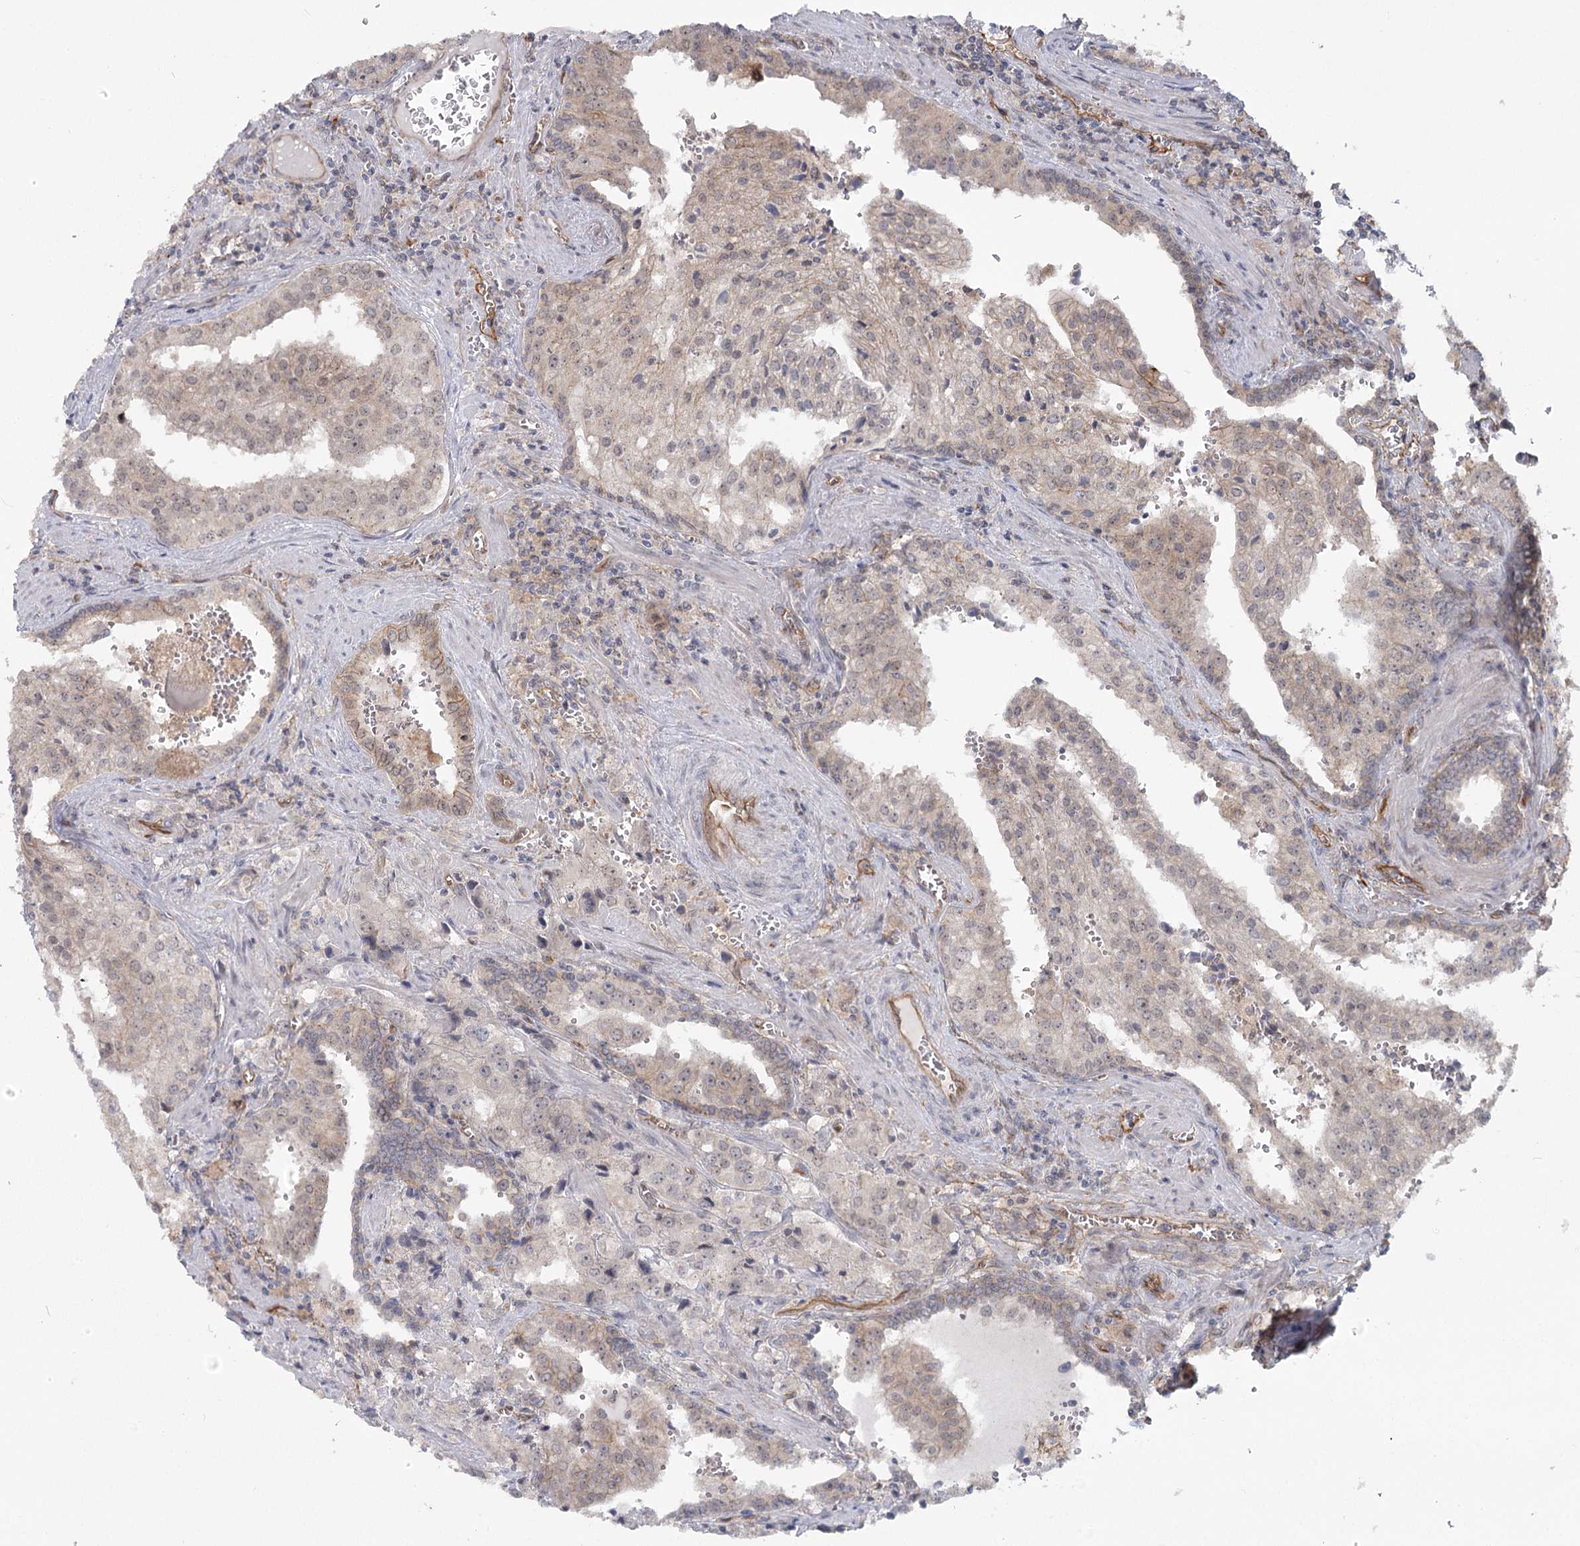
{"staining": {"intensity": "weak", "quantity": "<25%", "location": "cytoplasmic/membranous"}, "tissue": "prostate cancer", "cell_type": "Tumor cells", "image_type": "cancer", "snomed": [{"axis": "morphology", "description": "Adenocarcinoma, High grade"}, {"axis": "topography", "description": "Prostate"}], "caption": "DAB (3,3'-diaminobenzidine) immunohistochemical staining of human prostate cancer (high-grade adenocarcinoma) shows no significant staining in tumor cells.", "gene": "RPP14", "patient": {"sex": "male", "age": 68}}